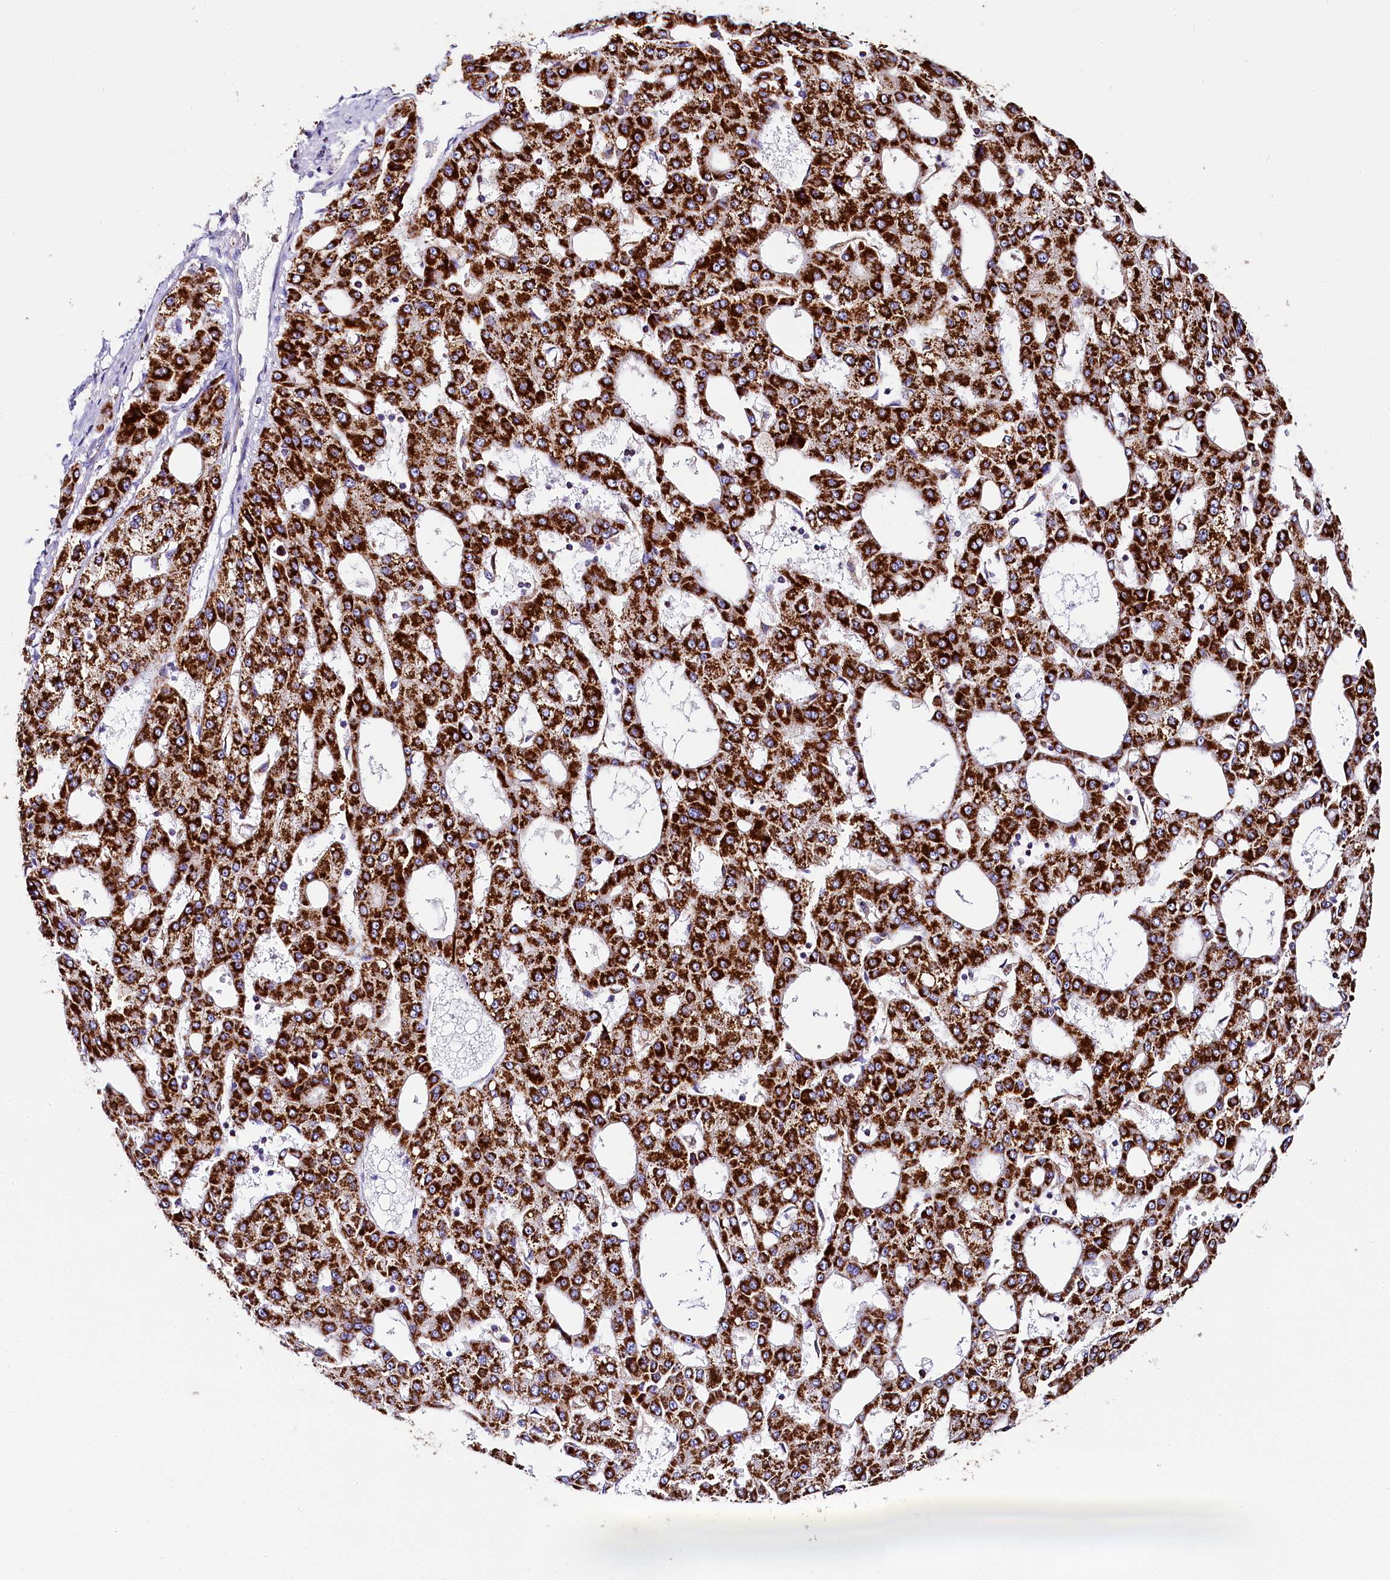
{"staining": {"intensity": "strong", "quantity": ">75%", "location": "cytoplasmic/membranous"}, "tissue": "liver cancer", "cell_type": "Tumor cells", "image_type": "cancer", "snomed": [{"axis": "morphology", "description": "Carcinoma, Hepatocellular, NOS"}, {"axis": "topography", "description": "Liver"}], "caption": "Protein staining shows strong cytoplasmic/membranous expression in approximately >75% of tumor cells in liver cancer (hepatocellular carcinoma). Using DAB (brown) and hematoxylin (blue) stains, captured at high magnification using brightfield microscopy.", "gene": "CLYBL", "patient": {"sex": "male", "age": 47}}